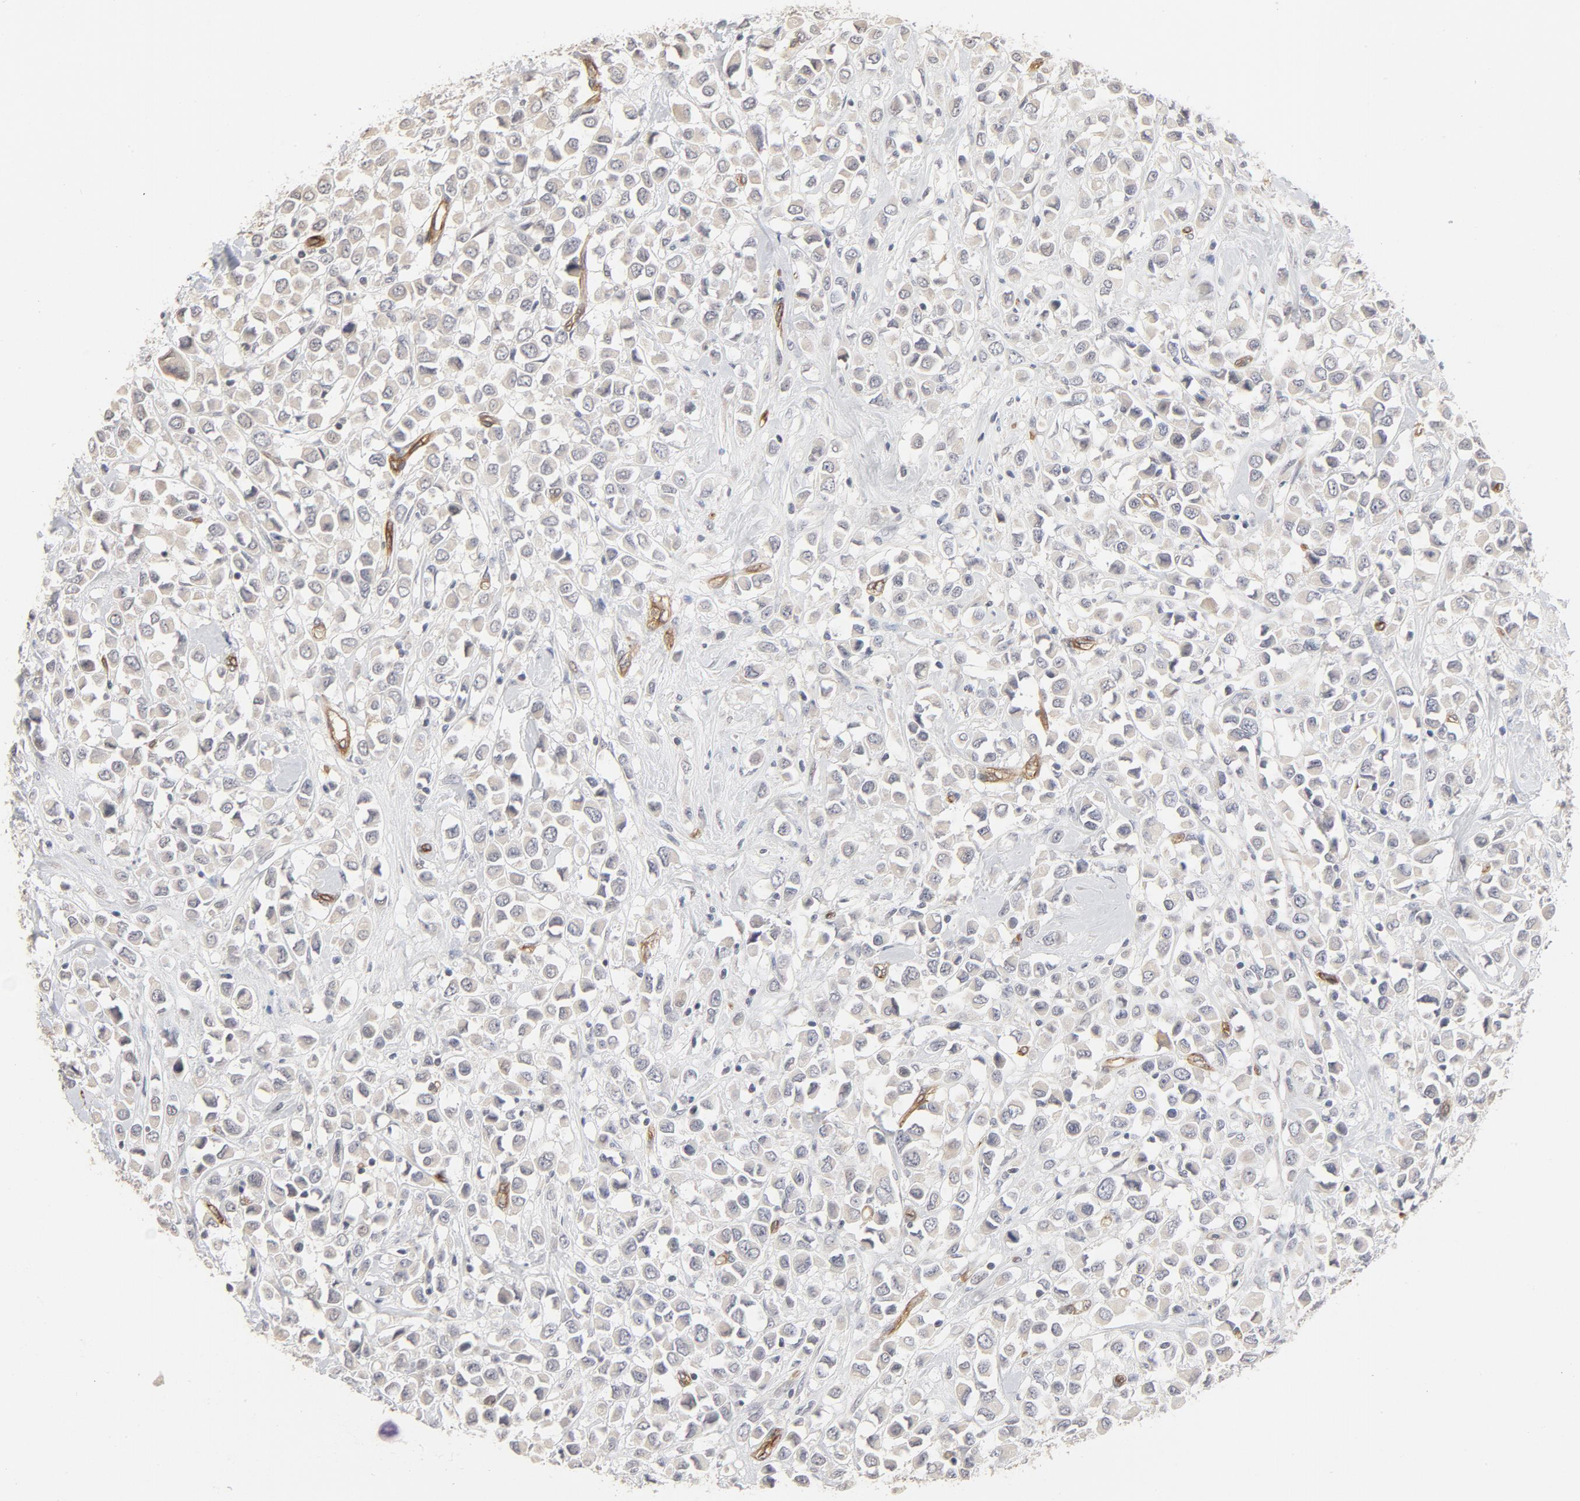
{"staining": {"intensity": "negative", "quantity": "none", "location": "none"}, "tissue": "breast cancer", "cell_type": "Tumor cells", "image_type": "cancer", "snomed": [{"axis": "morphology", "description": "Duct carcinoma"}, {"axis": "topography", "description": "Breast"}], "caption": "An IHC micrograph of breast intraductal carcinoma is shown. There is no staining in tumor cells of breast intraductal carcinoma. The staining was performed using DAB to visualize the protein expression in brown, while the nuclei were stained in blue with hematoxylin (Magnification: 20x).", "gene": "MAGED4", "patient": {"sex": "female", "age": 61}}